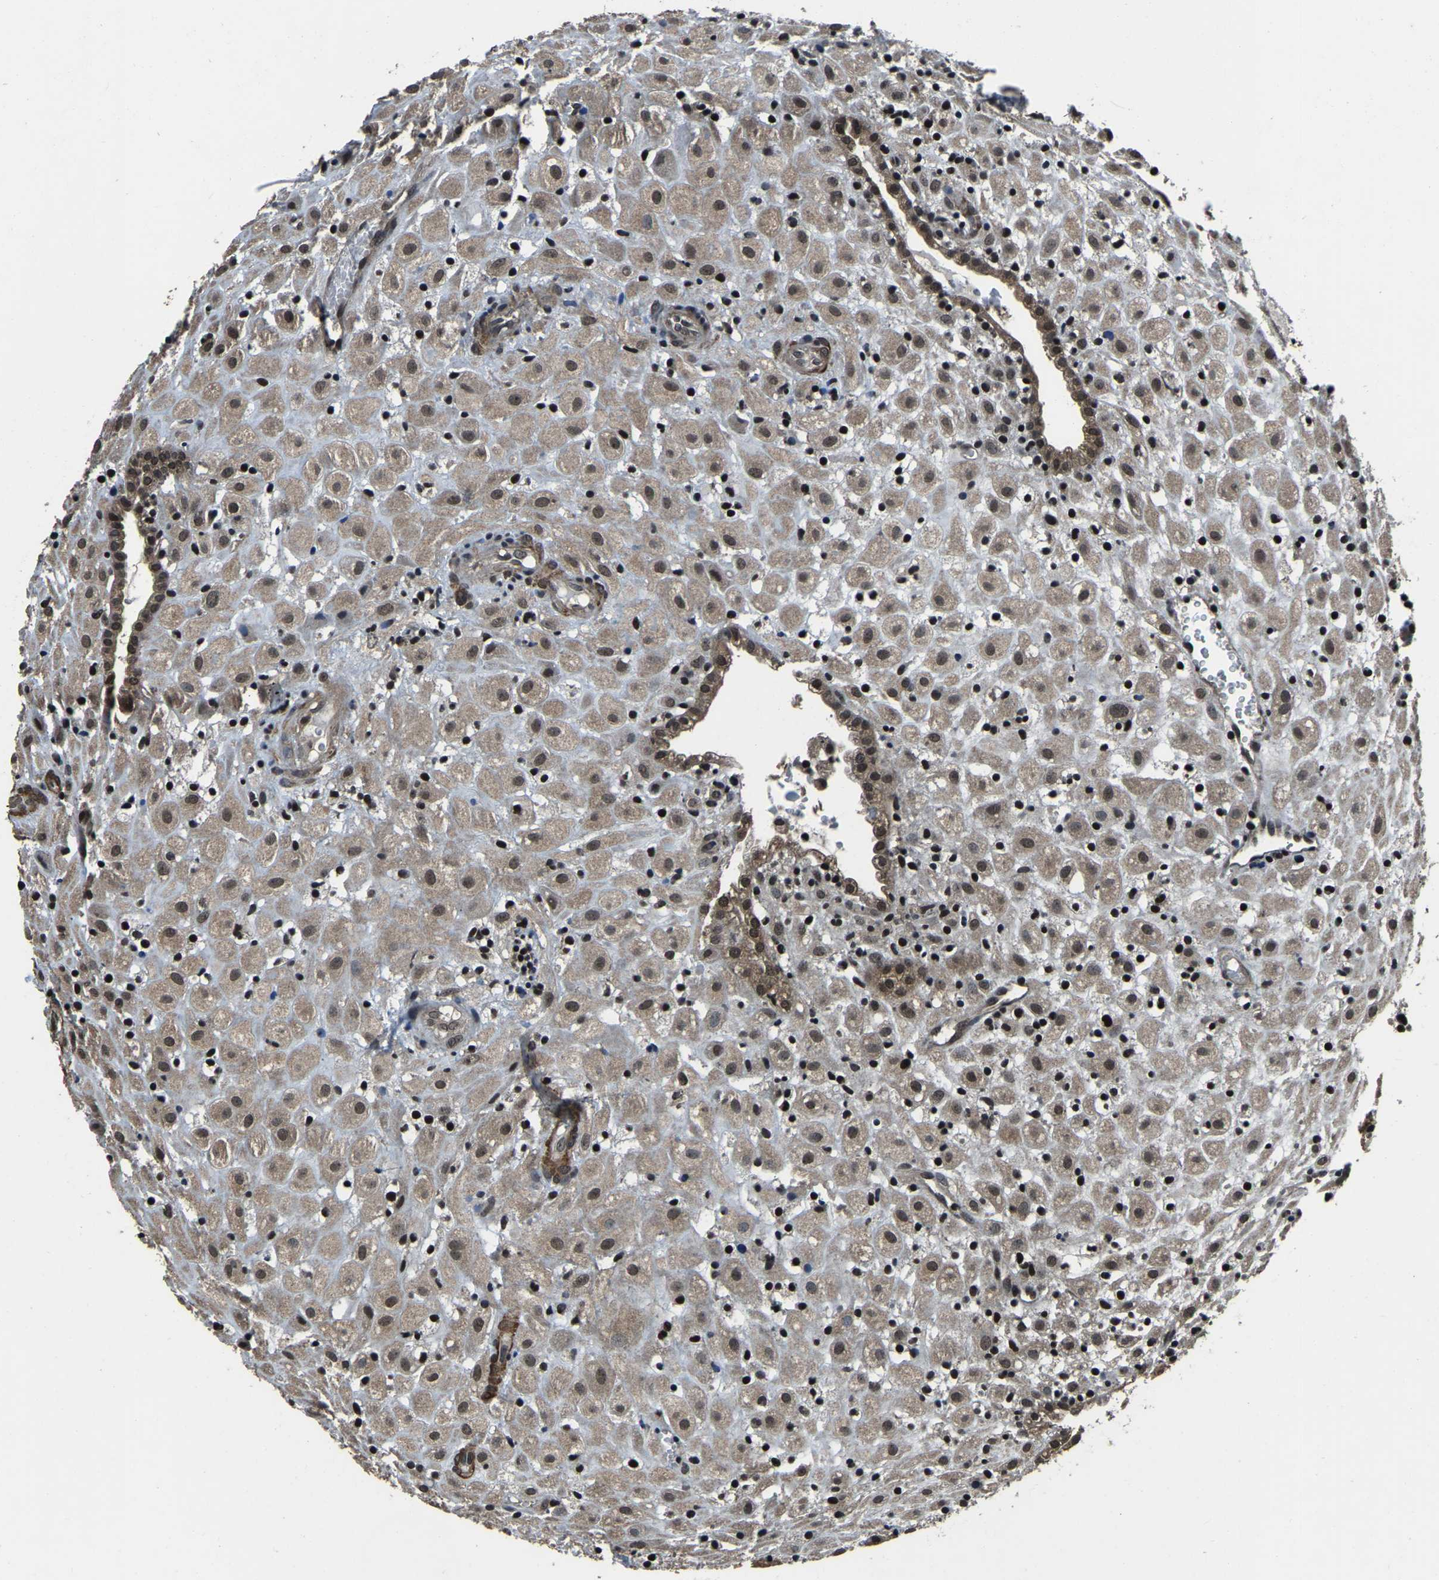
{"staining": {"intensity": "moderate", "quantity": ">75%", "location": "cytoplasmic/membranous,nuclear"}, "tissue": "placenta", "cell_type": "Decidual cells", "image_type": "normal", "snomed": [{"axis": "morphology", "description": "Normal tissue, NOS"}, {"axis": "topography", "description": "Placenta"}], "caption": "This photomicrograph exhibits immunohistochemistry staining of unremarkable placenta, with medium moderate cytoplasmic/membranous,nuclear positivity in approximately >75% of decidual cells.", "gene": "ANKIB1", "patient": {"sex": "female", "age": 18}}